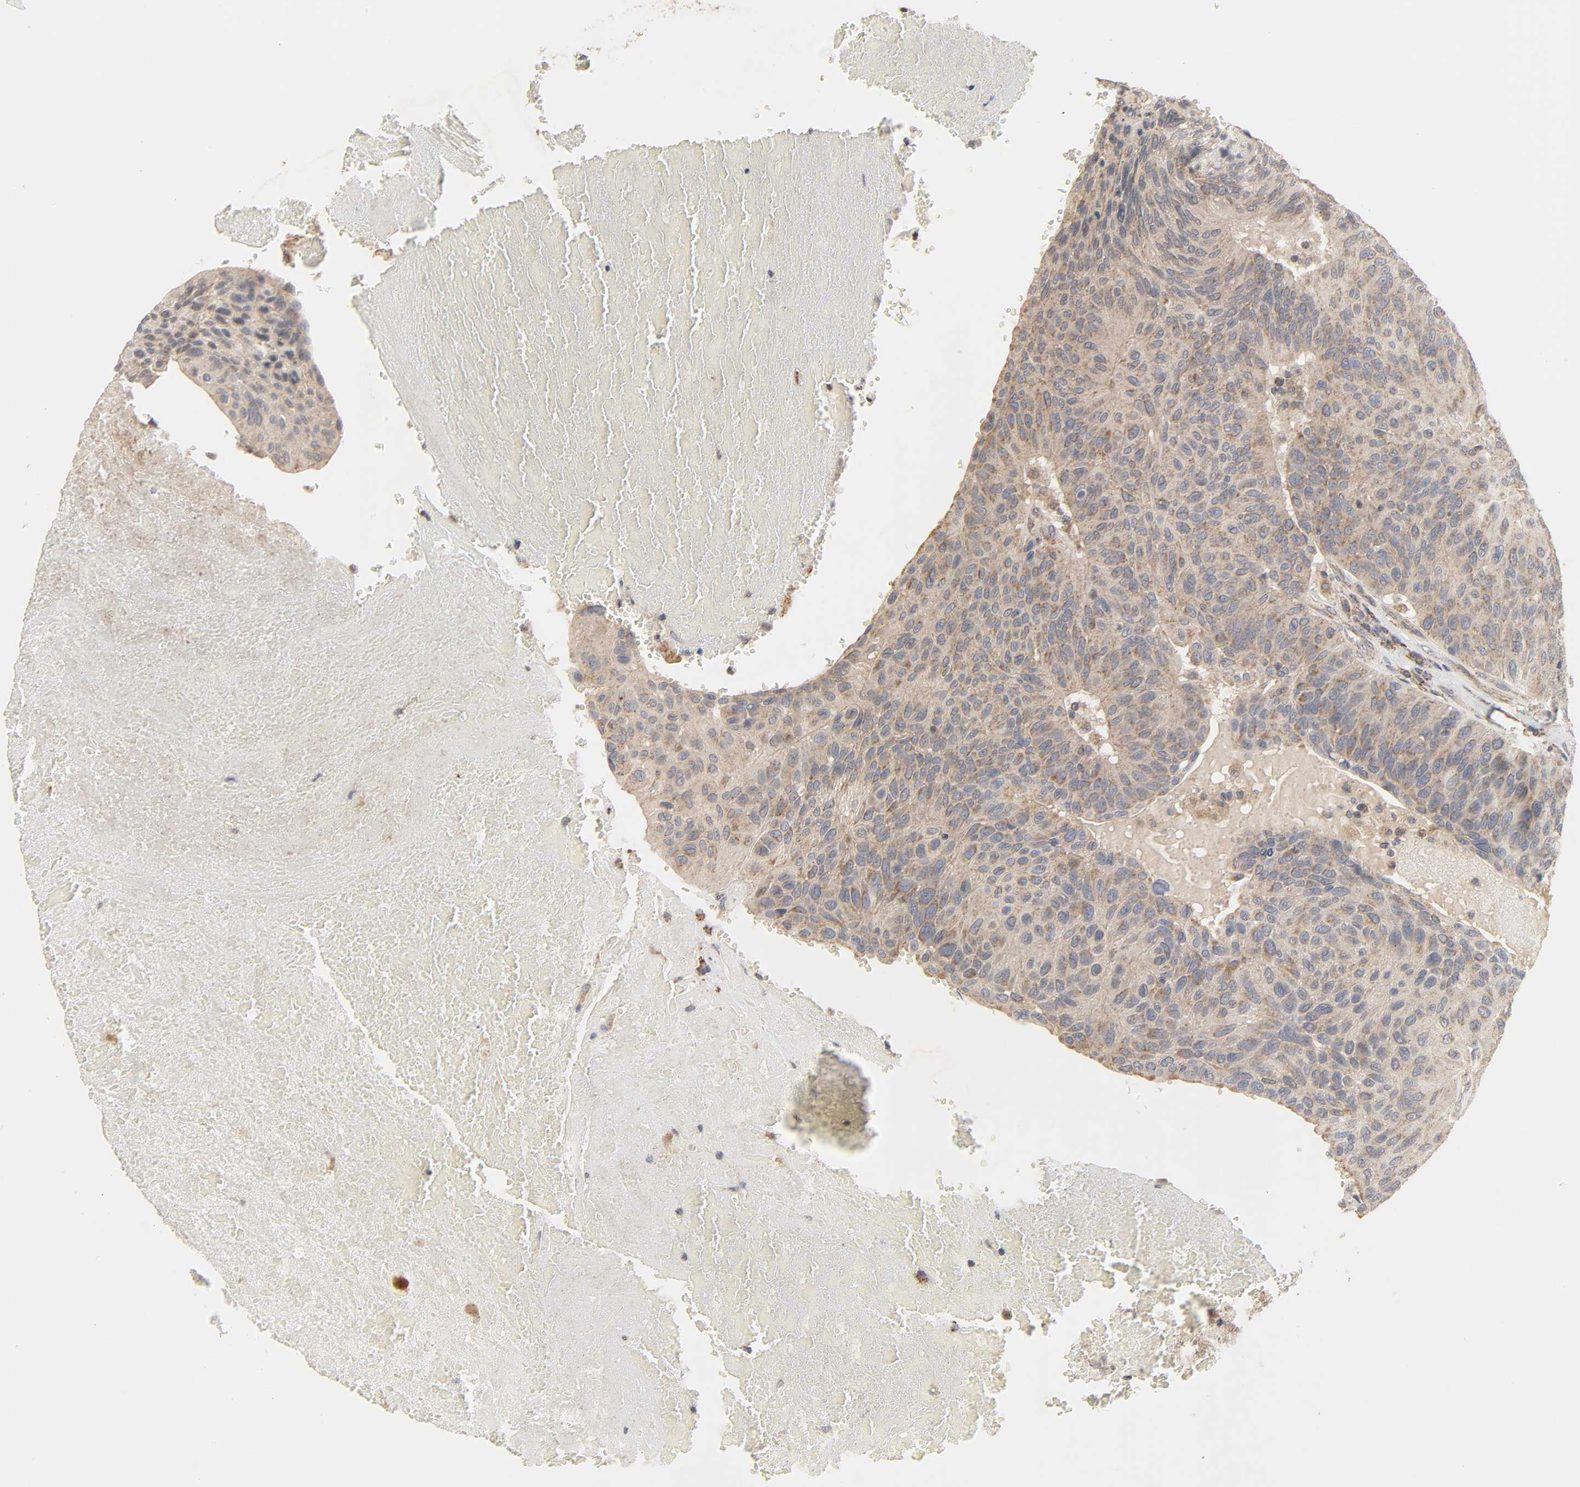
{"staining": {"intensity": "weak", "quantity": ">75%", "location": "cytoplasmic/membranous"}, "tissue": "urothelial cancer", "cell_type": "Tumor cells", "image_type": "cancer", "snomed": [{"axis": "morphology", "description": "Urothelial carcinoma, High grade"}, {"axis": "topography", "description": "Urinary bladder"}], "caption": "Tumor cells display low levels of weak cytoplasmic/membranous staining in about >75% of cells in human high-grade urothelial carcinoma.", "gene": "CLEC4E", "patient": {"sex": "male", "age": 66}}